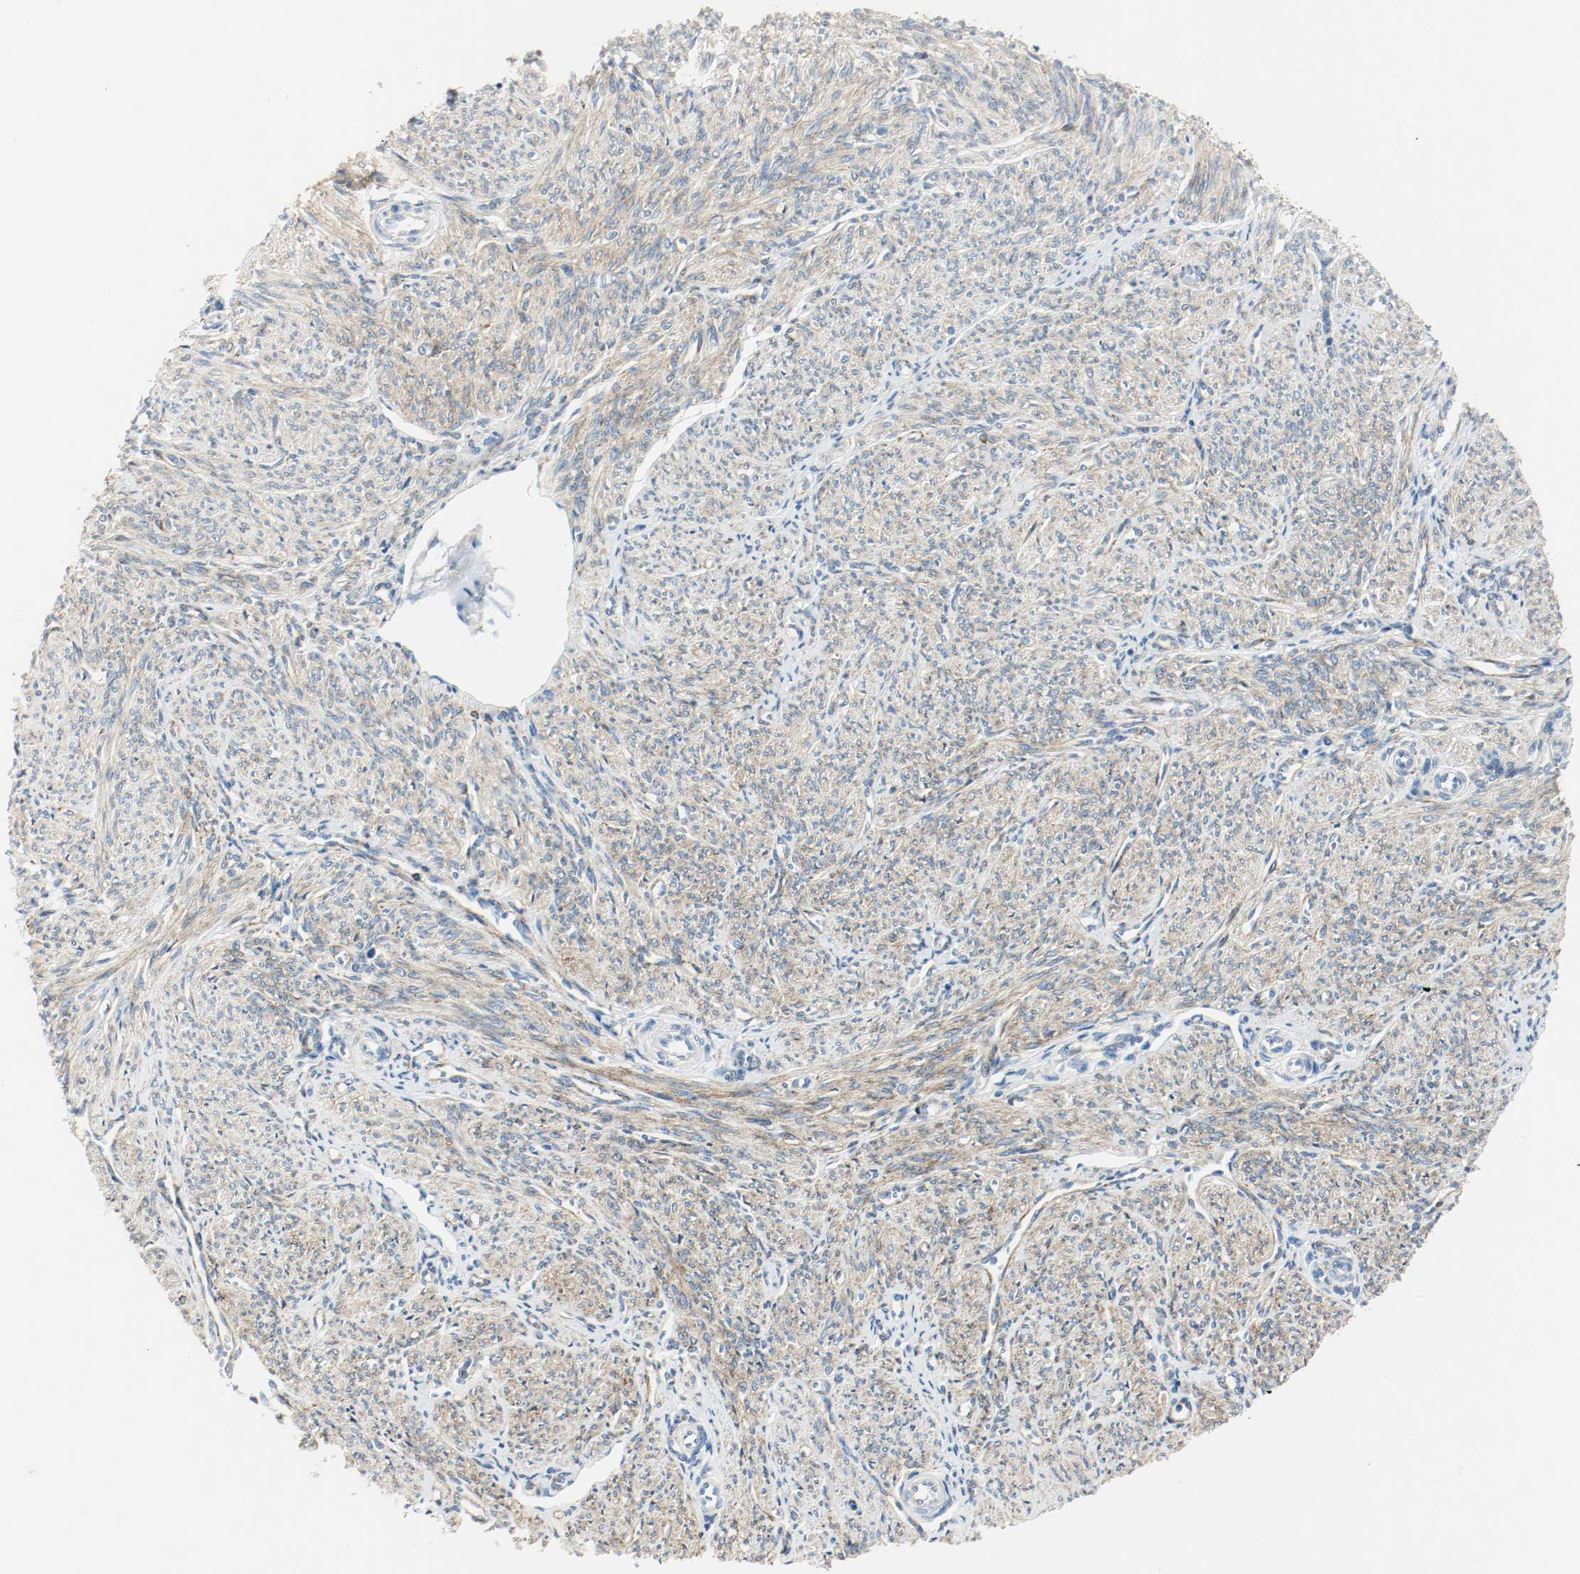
{"staining": {"intensity": "moderate", "quantity": ">75%", "location": "cytoplasmic/membranous"}, "tissue": "smooth muscle", "cell_type": "Smooth muscle cells", "image_type": "normal", "snomed": [{"axis": "morphology", "description": "Normal tissue, NOS"}, {"axis": "topography", "description": "Smooth muscle"}], "caption": "IHC histopathology image of unremarkable human smooth muscle stained for a protein (brown), which exhibits medium levels of moderate cytoplasmic/membranous staining in about >75% of smooth muscle cells.", "gene": "LAMB1", "patient": {"sex": "female", "age": 65}}